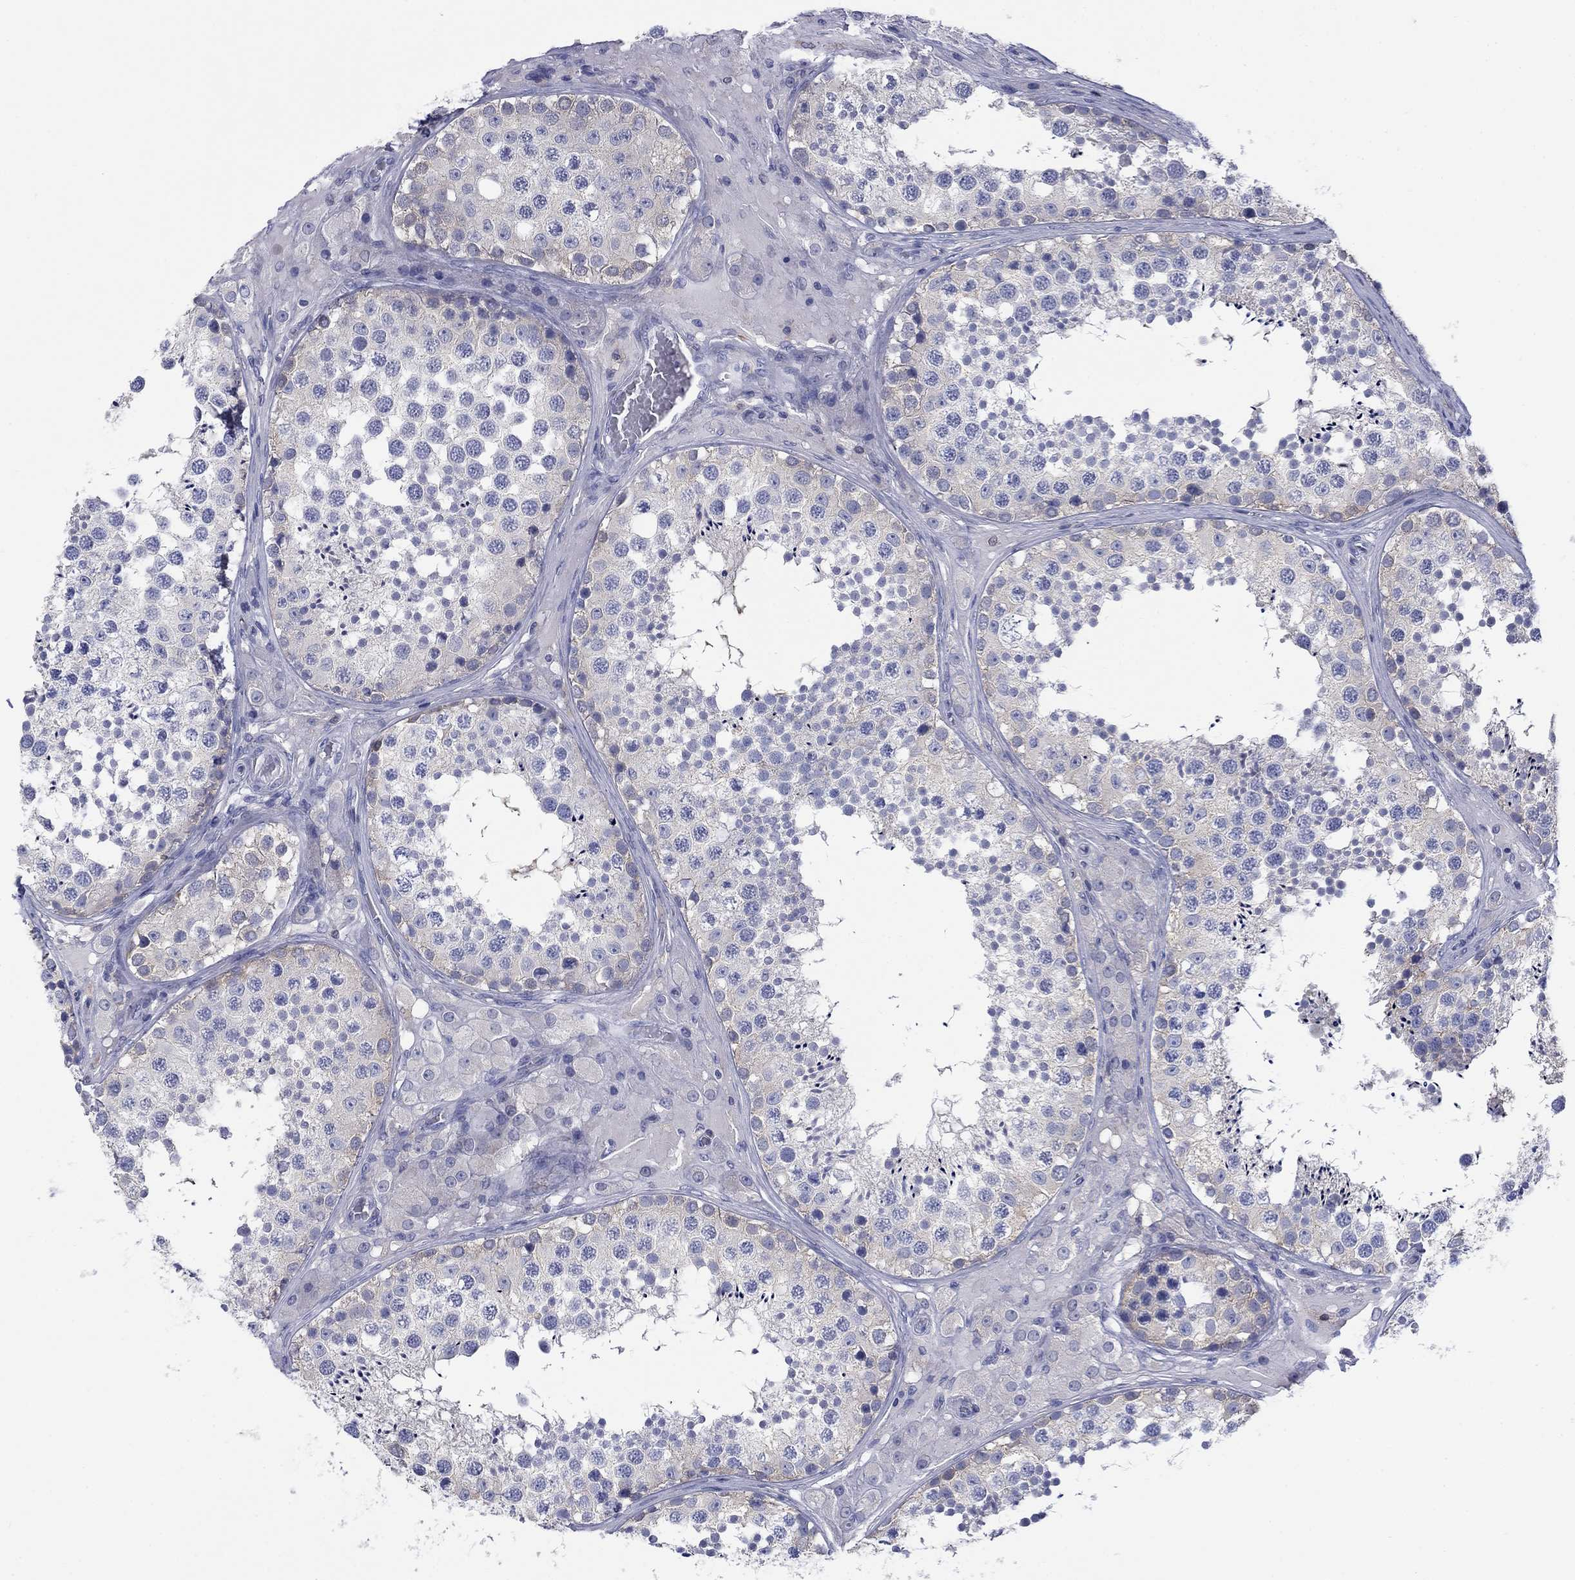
{"staining": {"intensity": "weak", "quantity": "25%-75%", "location": "cytoplasmic/membranous"}, "tissue": "testis", "cell_type": "Cells in seminiferous ducts", "image_type": "normal", "snomed": [{"axis": "morphology", "description": "Normal tissue, NOS"}, {"axis": "topography", "description": "Testis"}], "caption": "Immunohistochemical staining of normal testis displays weak cytoplasmic/membranous protein staining in about 25%-75% of cells in seminiferous ducts.", "gene": "PTPRZ1", "patient": {"sex": "male", "age": 34}}